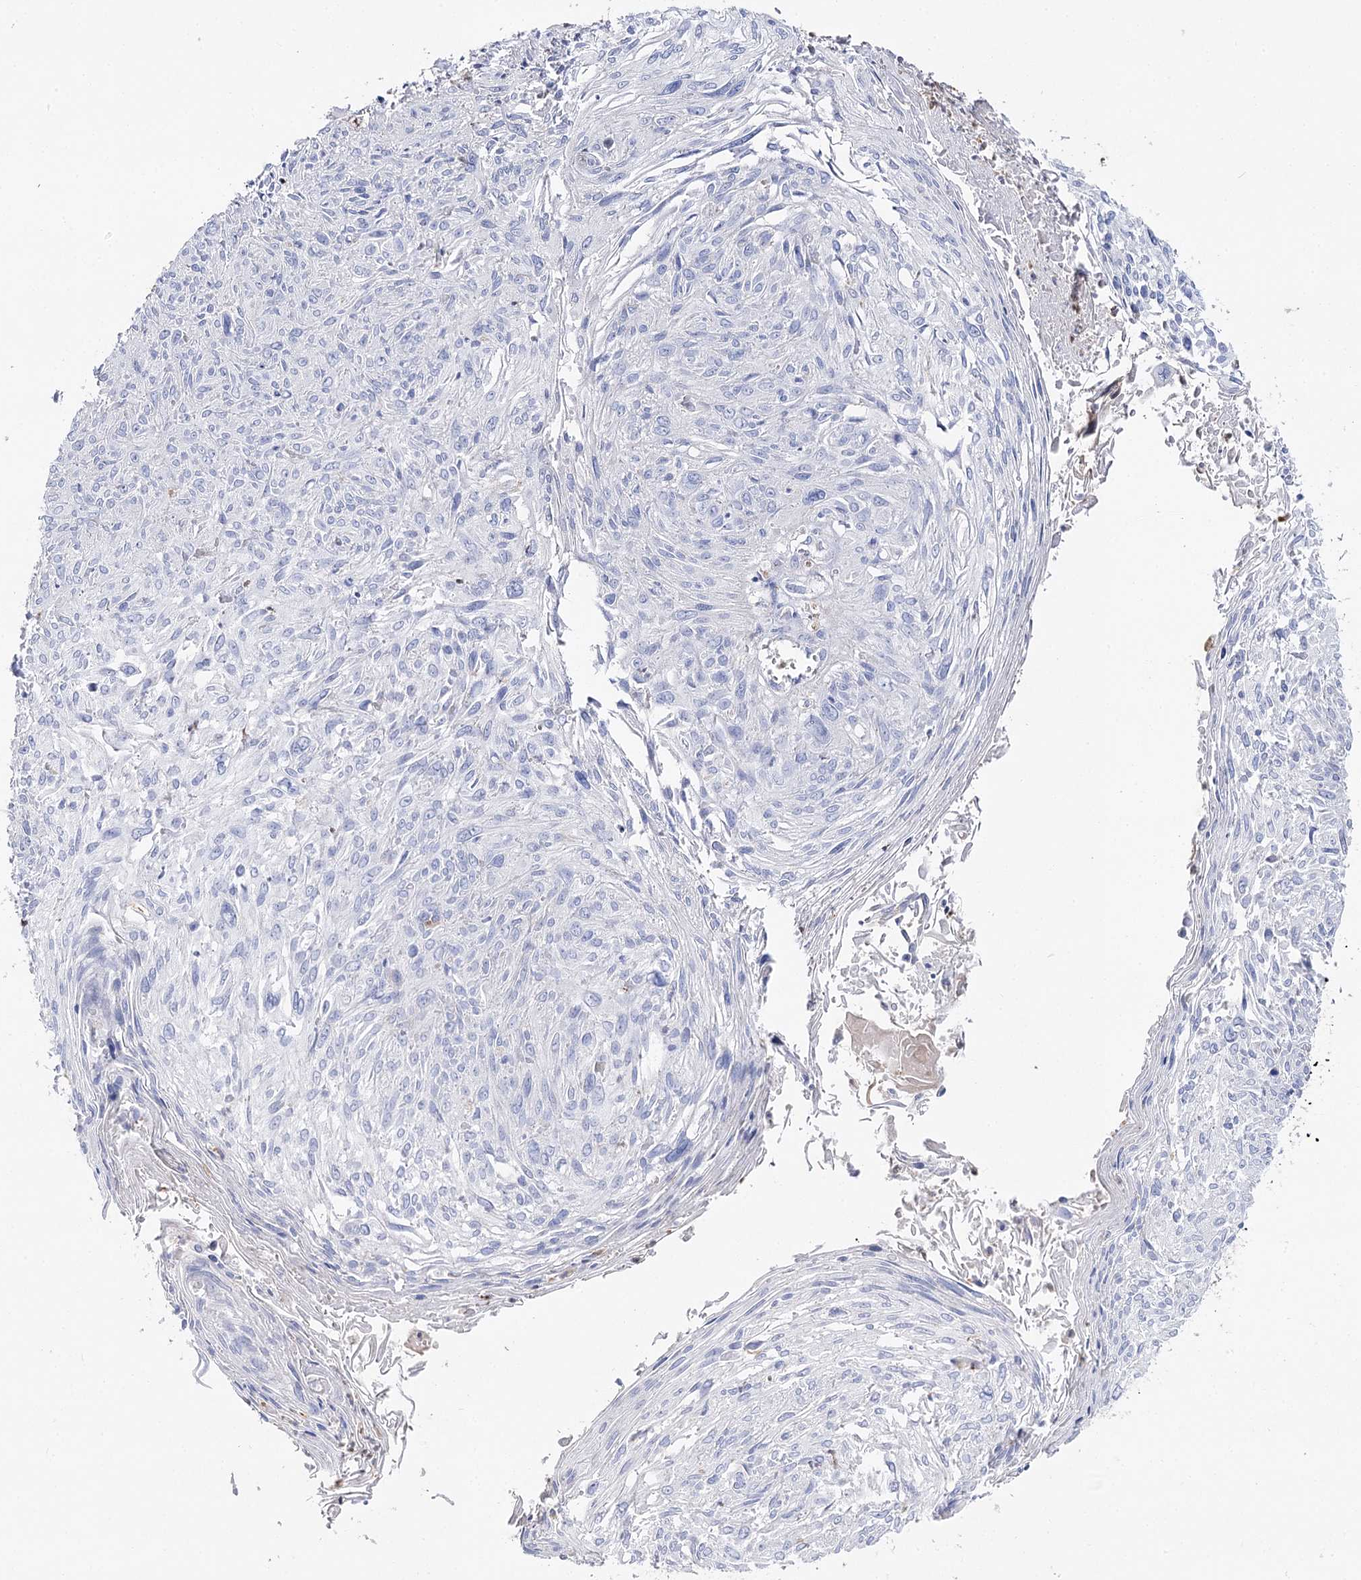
{"staining": {"intensity": "negative", "quantity": "none", "location": "none"}, "tissue": "cervical cancer", "cell_type": "Tumor cells", "image_type": "cancer", "snomed": [{"axis": "morphology", "description": "Squamous cell carcinoma, NOS"}, {"axis": "topography", "description": "Cervix"}], "caption": "A high-resolution histopathology image shows IHC staining of cervical cancer, which shows no significant expression in tumor cells.", "gene": "SLC3A1", "patient": {"sex": "female", "age": 51}}